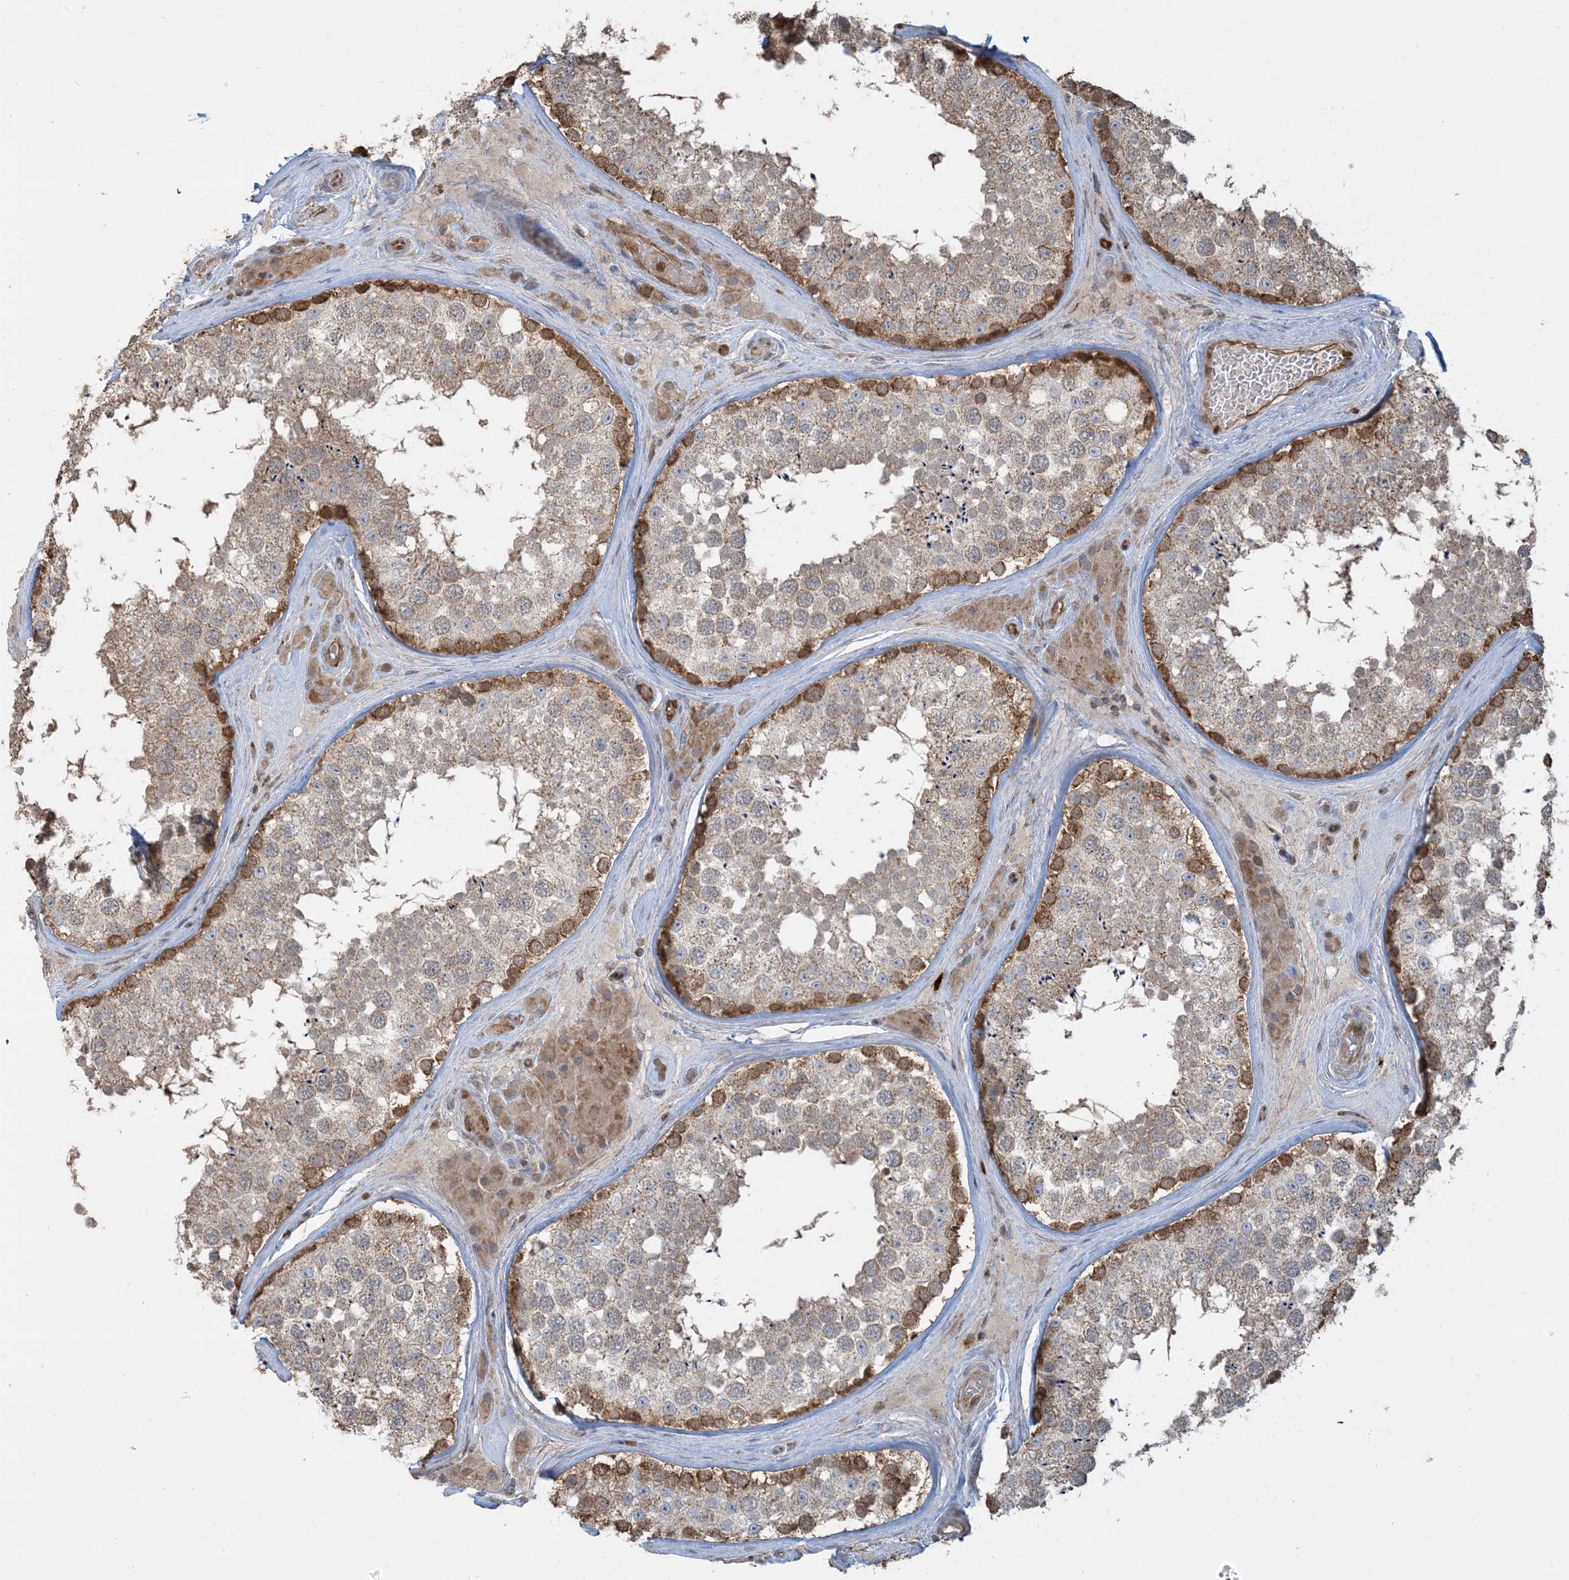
{"staining": {"intensity": "moderate", "quantity": "25%-75%", "location": "cytoplasmic/membranous"}, "tissue": "testis", "cell_type": "Cells in seminiferous ducts", "image_type": "normal", "snomed": [{"axis": "morphology", "description": "Normal tissue, NOS"}, {"axis": "topography", "description": "Testis"}], "caption": "An IHC photomicrograph of benign tissue is shown. Protein staining in brown shows moderate cytoplasmic/membranous positivity in testis within cells in seminiferous ducts.", "gene": "PPM1F", "patient": {"sex": "male", "age": 46}}